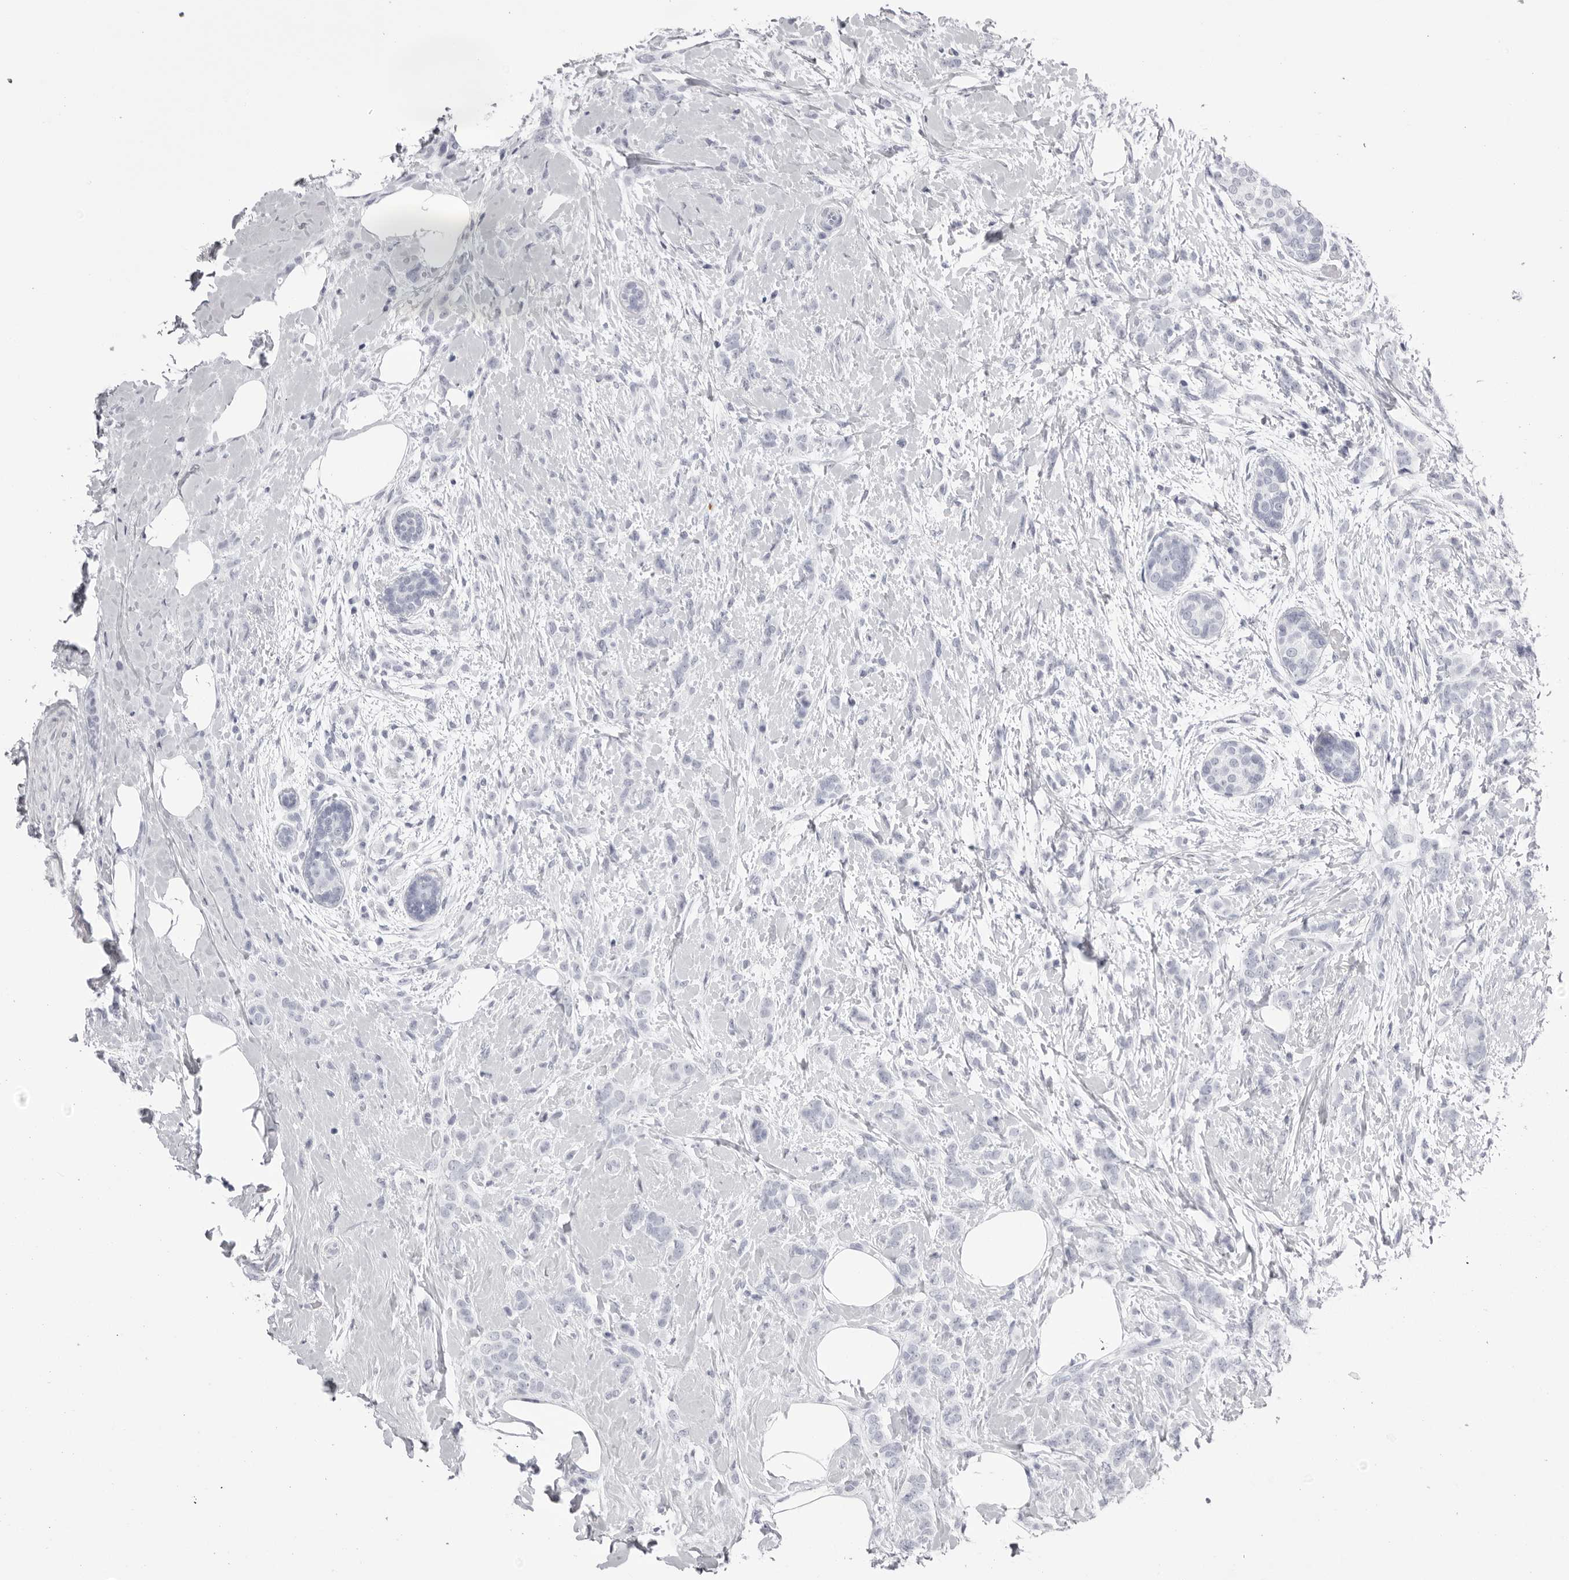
{"staining": {"intensity": "negative", "quantity": "none", "location": "none"}, "tissue": "breast cancer", "cell_type": "Tumor cells", "image_type": "cancer", "snomed": [{"axis": "morphology", "description": "Lobular carcinoma, in situ"}, {"axis": "morphology", "description": "Lobular carcinoma"}, {"axis": "topography", "description": "Breast"}], "caption": "Tumor cells are negative for protein expression in human breast cancer.", "gene": "TMOD4", "patient": {"sex": "female", "age": 41}}